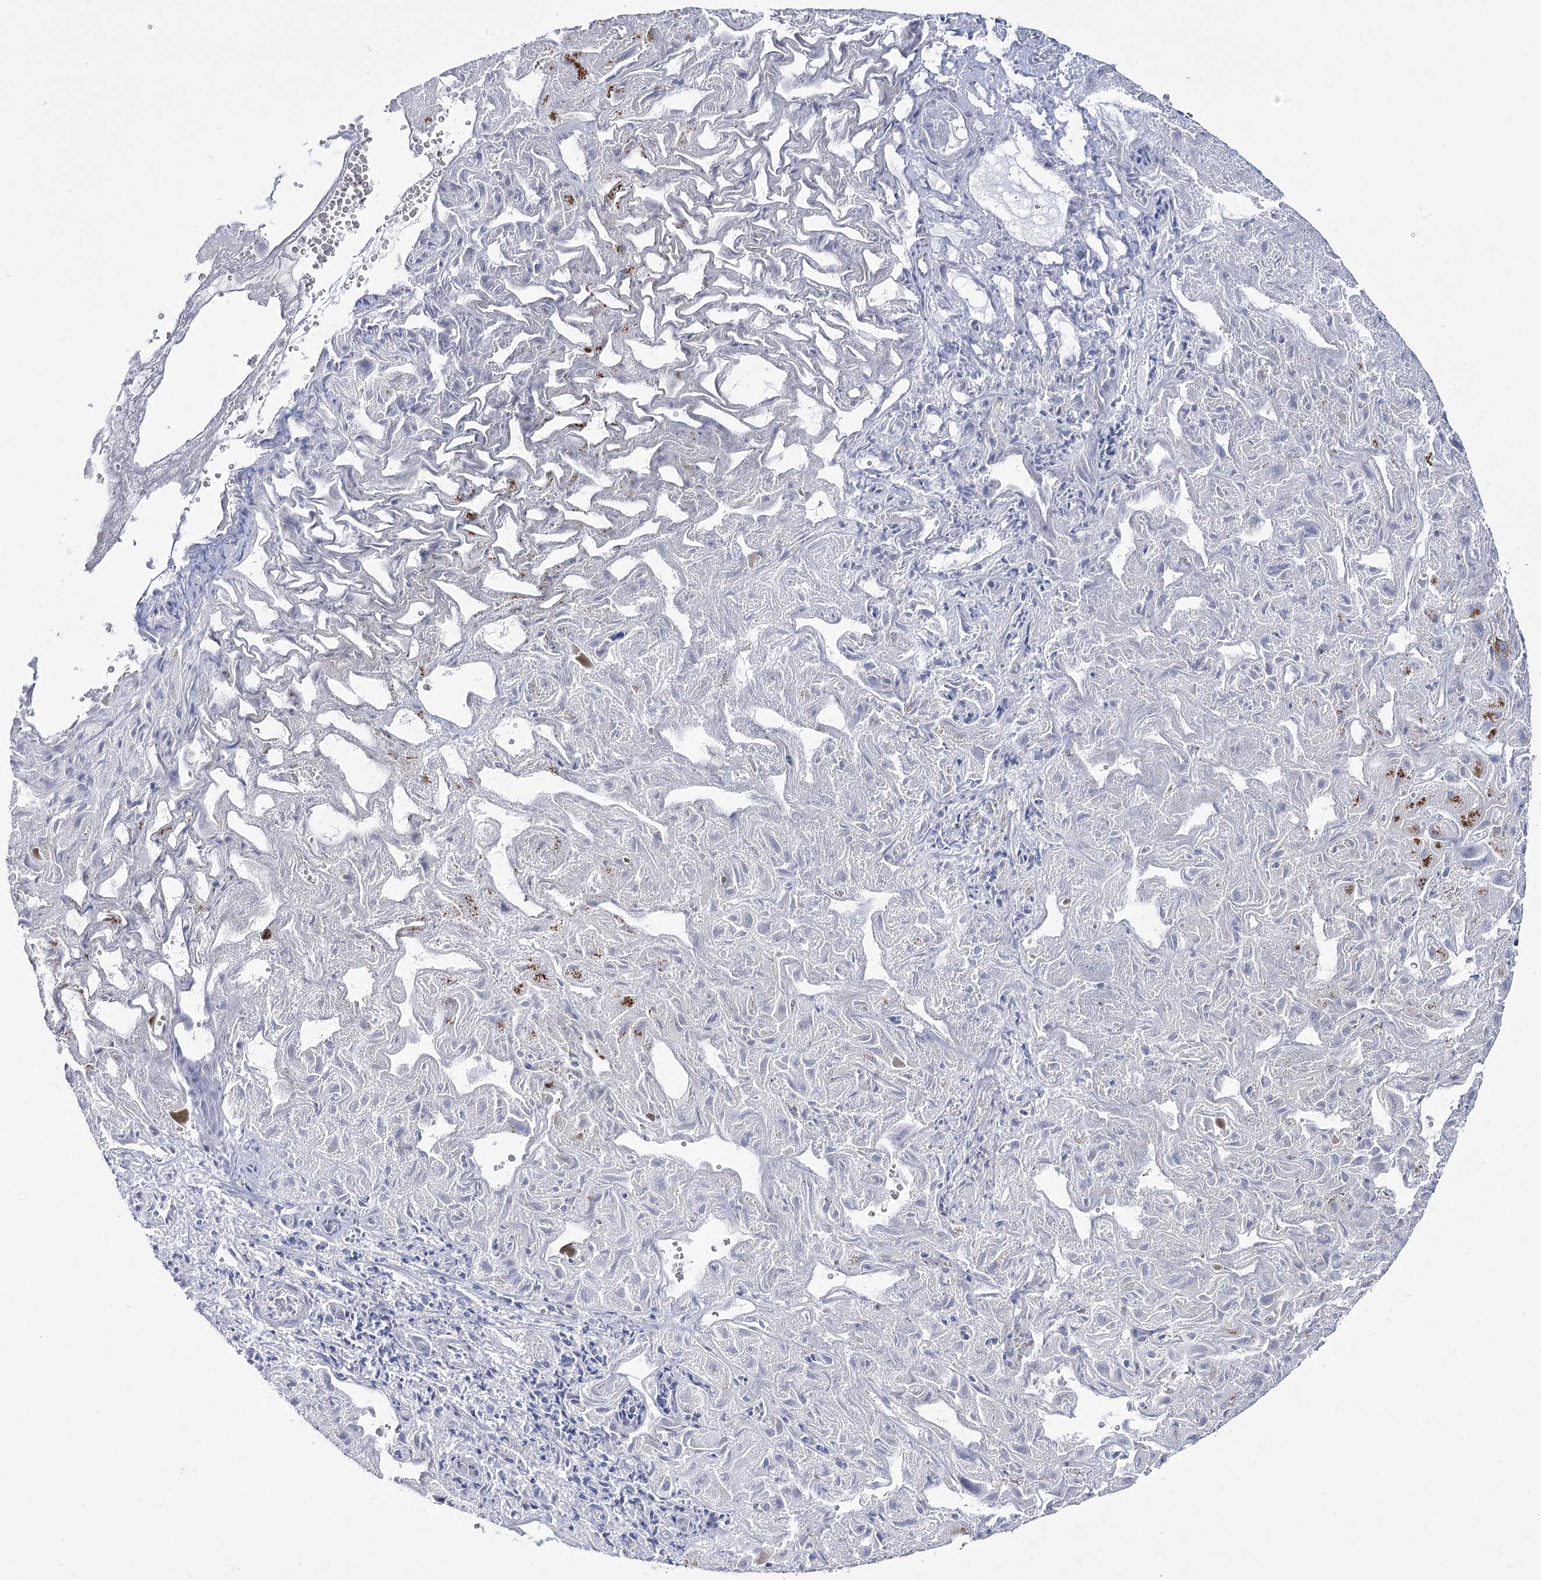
{"staining": {"intensity": "negative", "quantity": "none", "location": "none"}, "tissue": "liver cancer", "cell_type": "Tumor cells", "image_type": "cancer", "snomed": [{"axis": "morphology", "description": "Cholangiocarcinoma"}, {"axis": "topography", "description": "Liver"}], "caption": "This image is of liver cholangiocarcinoma stained with immunohistochemistry (IHC) to label a protein in brown with the nuclei are counter-stained blue. There is no expression in tumor cells.", "gene": "PDHB", "patient": {"sex": "female", "age": 52}}